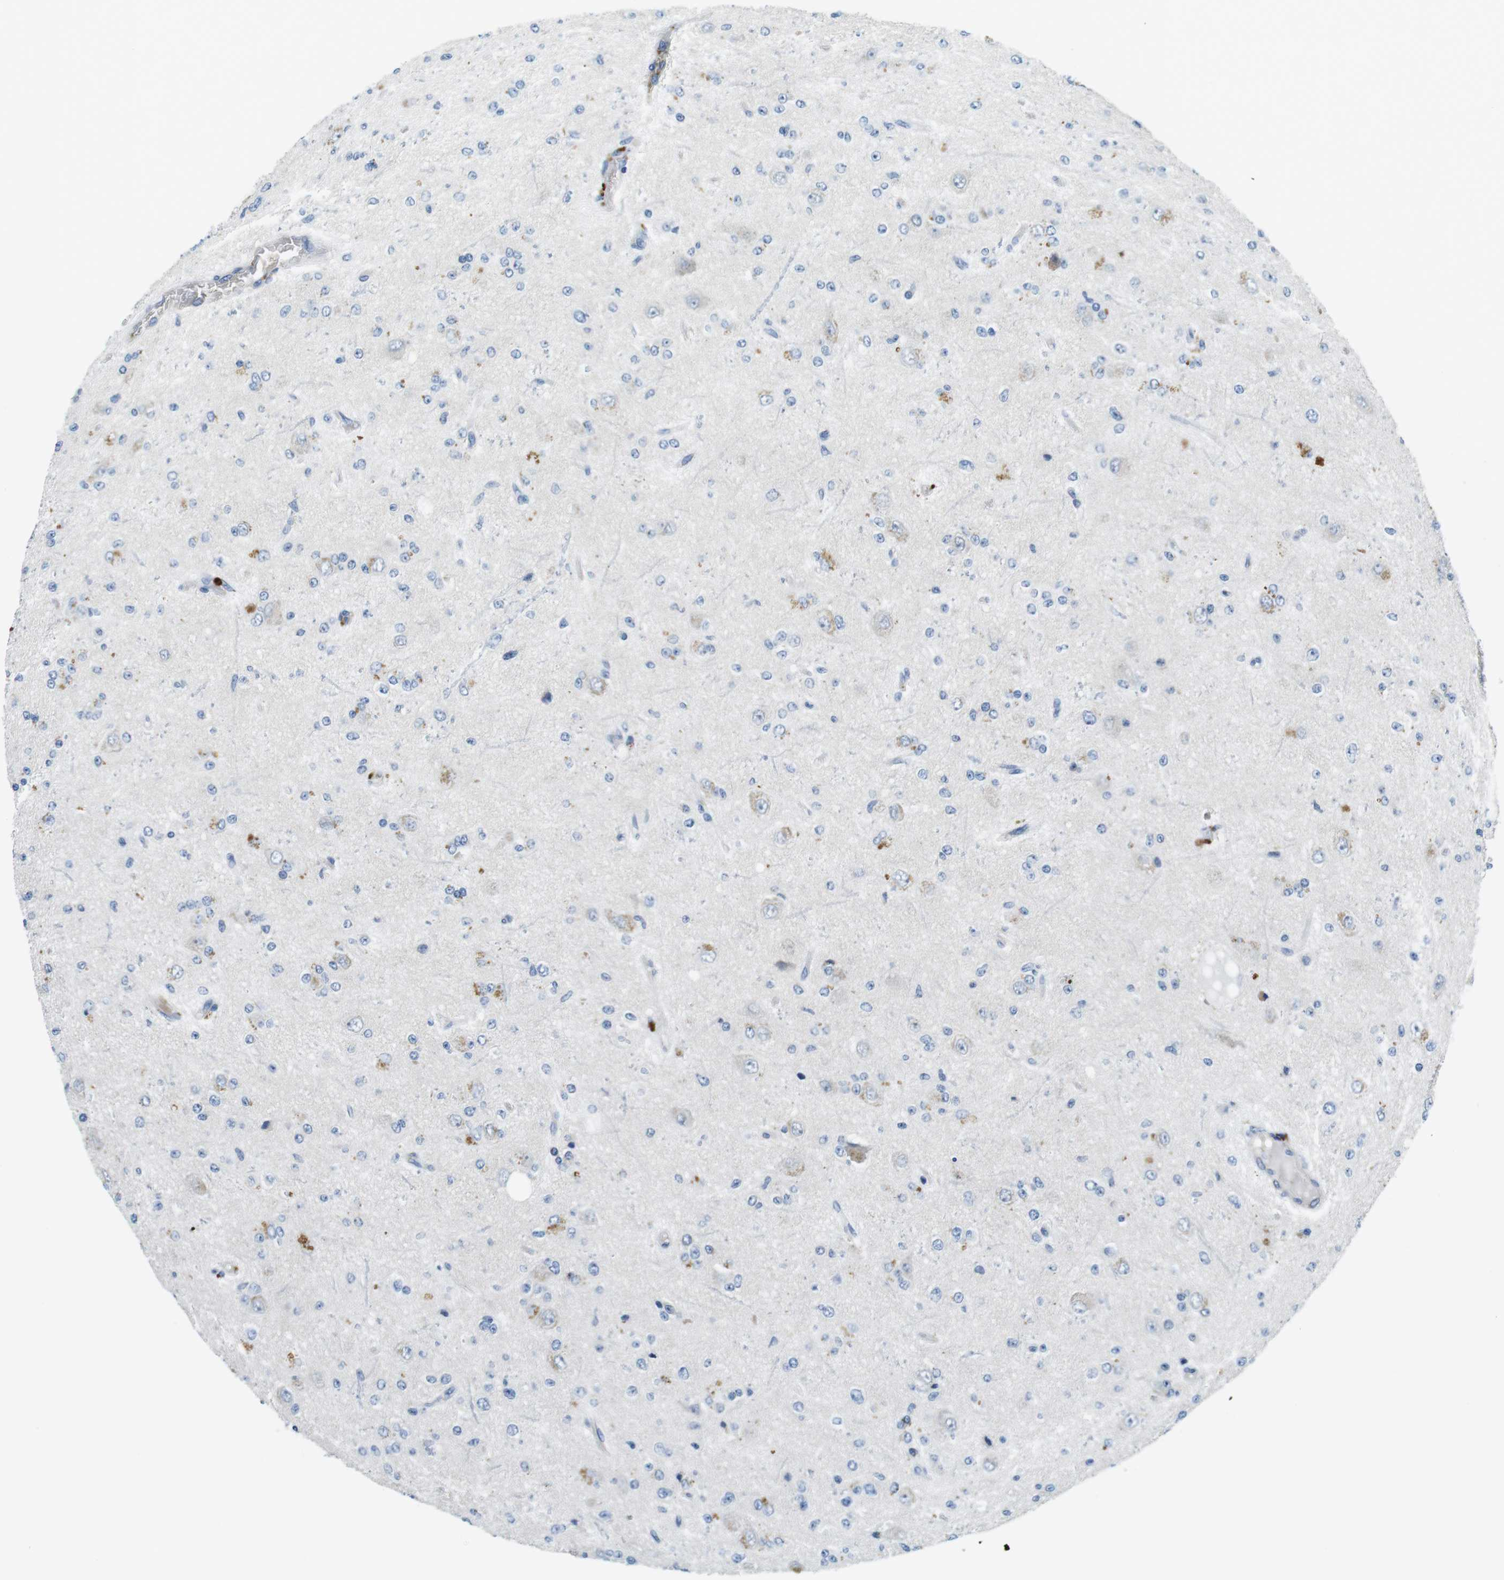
{"staining": {"intensity": "moderate", "quantity": "<25%", "location": "cytoplasmic/membranous"}, "tissue": "glioma", "cell_type": "Tumor cells", "image_type": "cancer", "snomed": [{"axis": "morphology", "description": "Glioma, malignant, High grade"}, {"axis": "topography", "description": "pancreas cauda"}], "caption": "Human malignant glioma (high-grade) stained for a protein (brown) reveals moderate cytoplasmic/membranous positive expression in about <25% of tumor cells.", "gene": "WSCD1", "patient": {"sex": "male", "age": 60}}